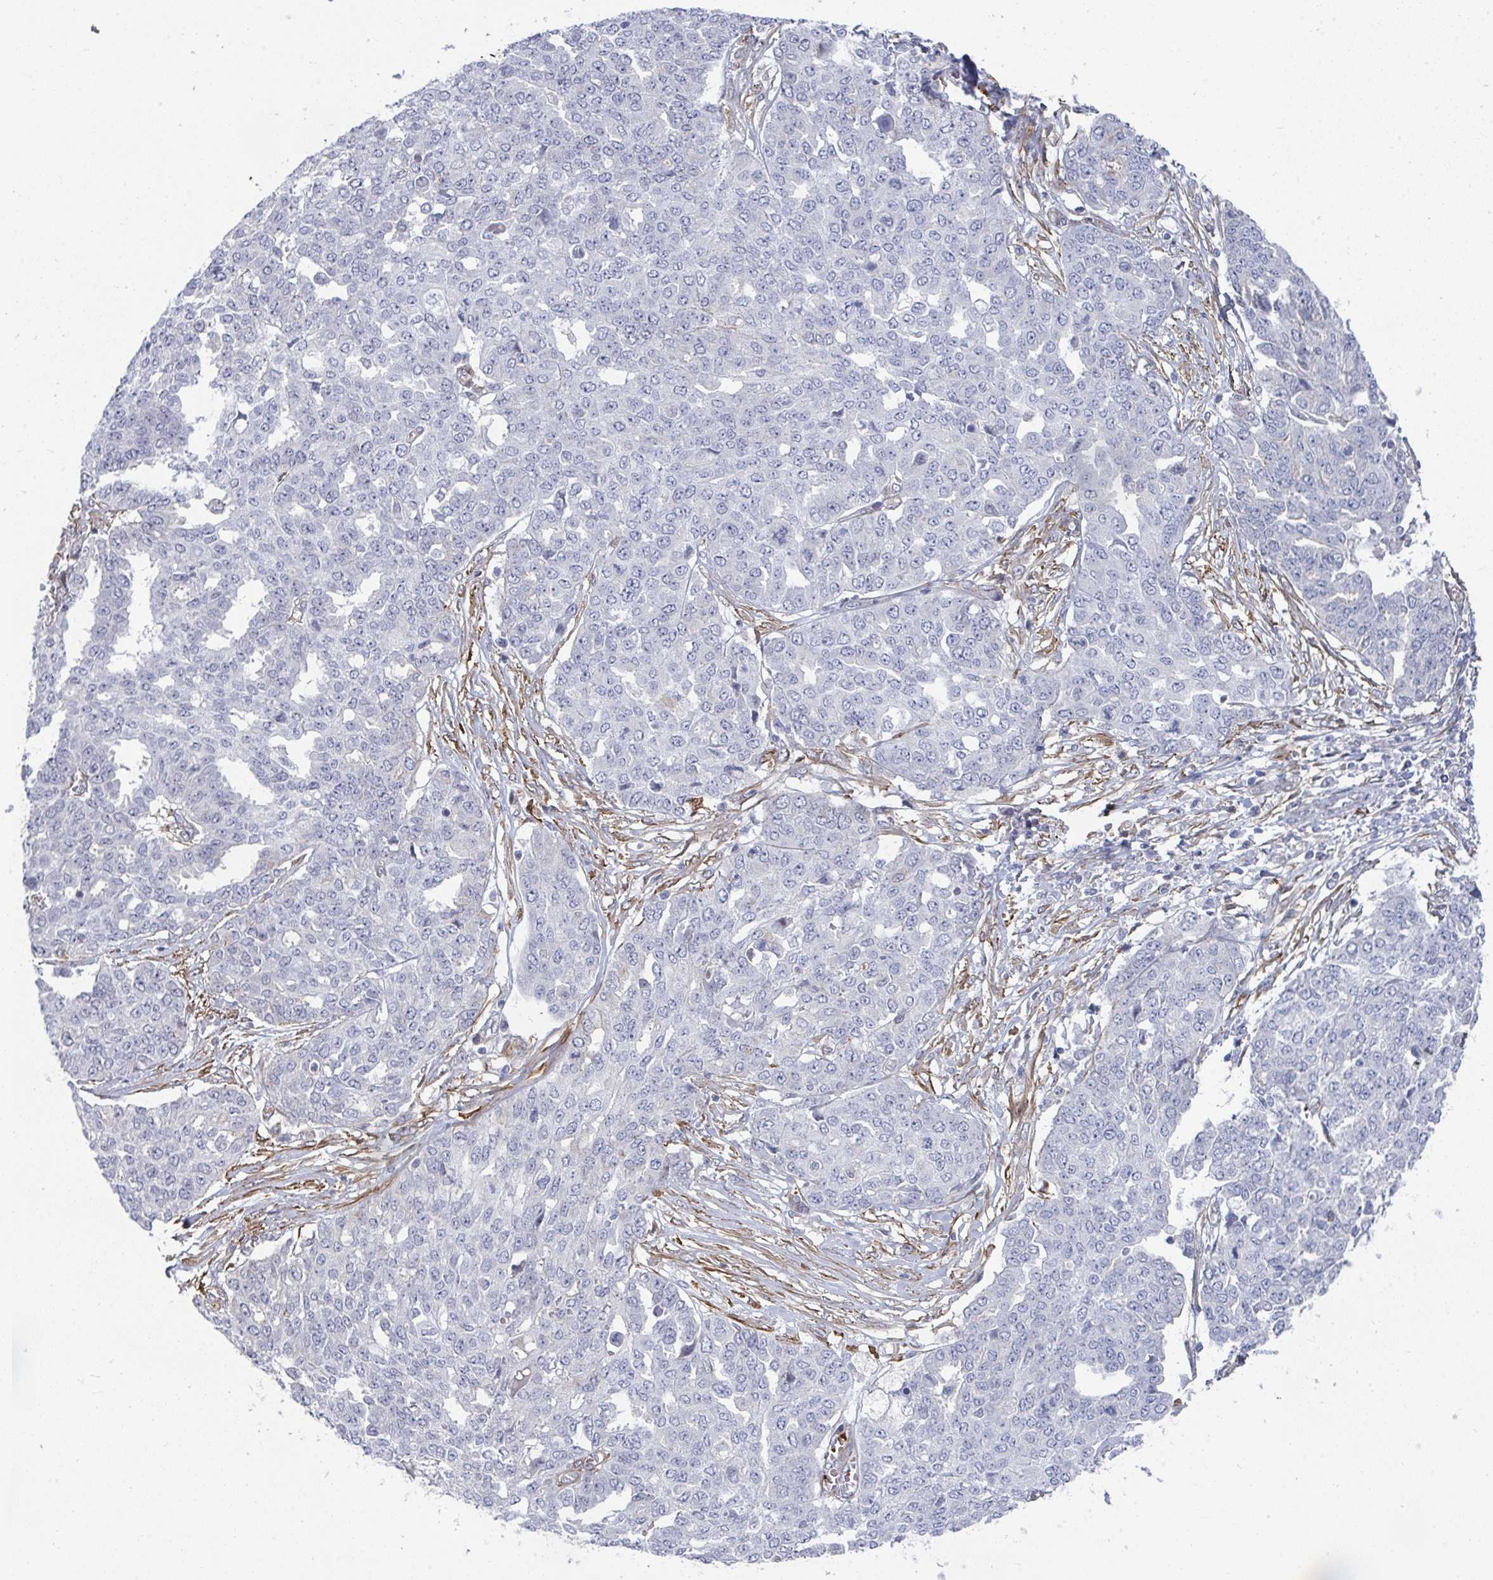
{"staining": {"intensity": "negative", "quantity": "none", "location": "none"}, "tissue": "ovarian cancer", "cell_type": "Tumor cells", "image_type": "cancer", "snomed": [{"axis": "morphology", "description": "Cystadenocarcinoma, serous, NOS"}, {"axis": "topography", "description": "Soft tissue"}, {"axis": "topography", "description": "Ovary"}], "caption": "There is no significant staining in tumor cells of ovarian cancer.", "gene": "NEURL4", "patient": {"sex": "female", "age": 57}}